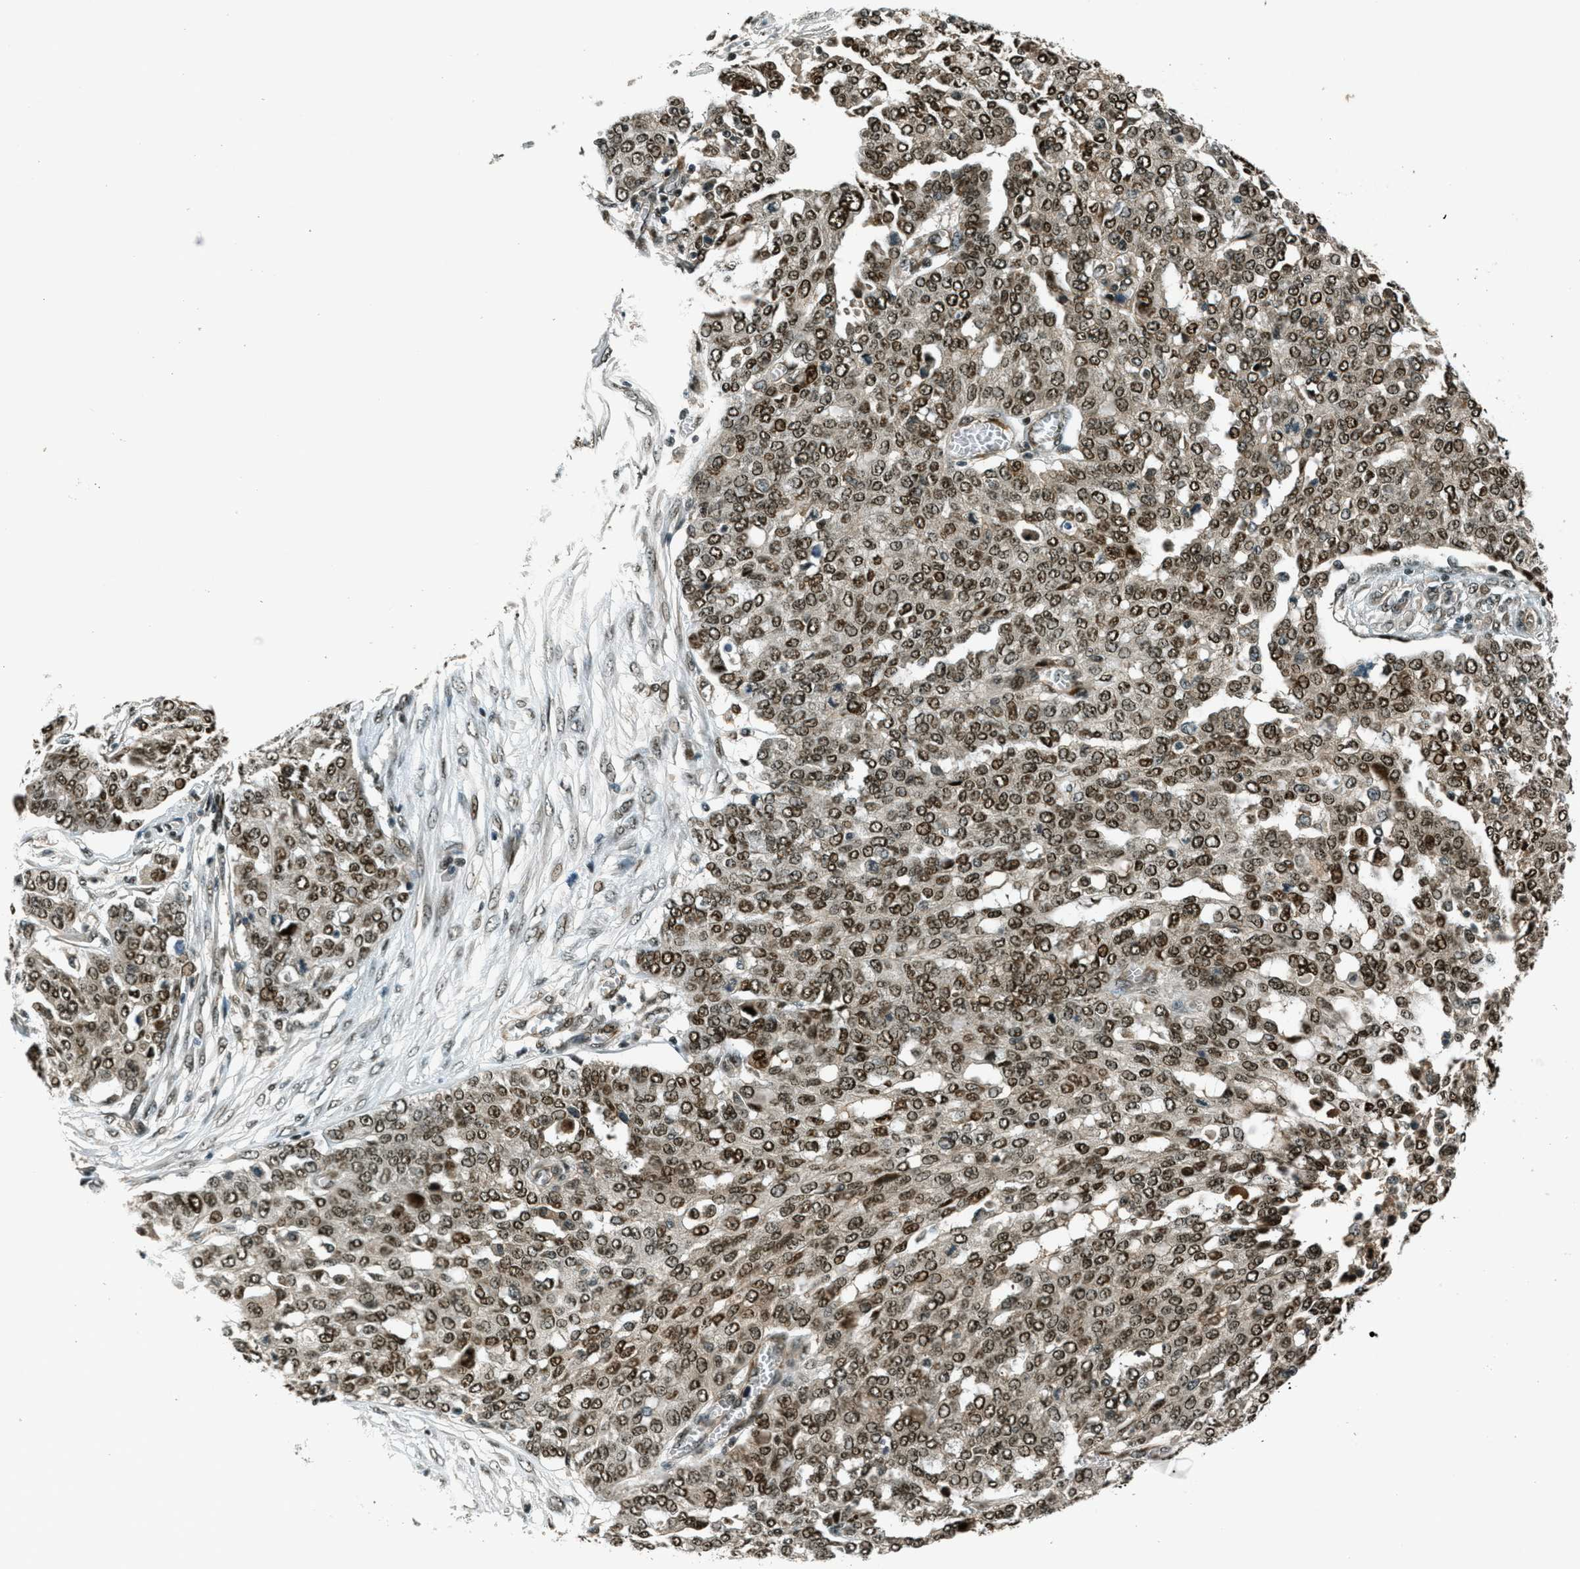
{"staining": {"intensity": "strong", "quantity": ">75%", "location": "nuclear"}, "tissue": "ovarian cancer", "cell_type": "Tumor cells", "image_type": "cancer", "snomed": [{"axis": "morphology", "description": "Cystadenocarcinoma, serous, NOS"}, {"axis": "topography", "description": "Soft tissue"}, {"axis": "topography", "description": "Ovary"}], "caption": "Protein expression analysis of ovarian serous cystadenocarcinoma exhibits strong nuclear positivity in approximately >75% of tumor cells.", "gene": "FOXM1", "patient": {"sex": "female", "age": 57}}